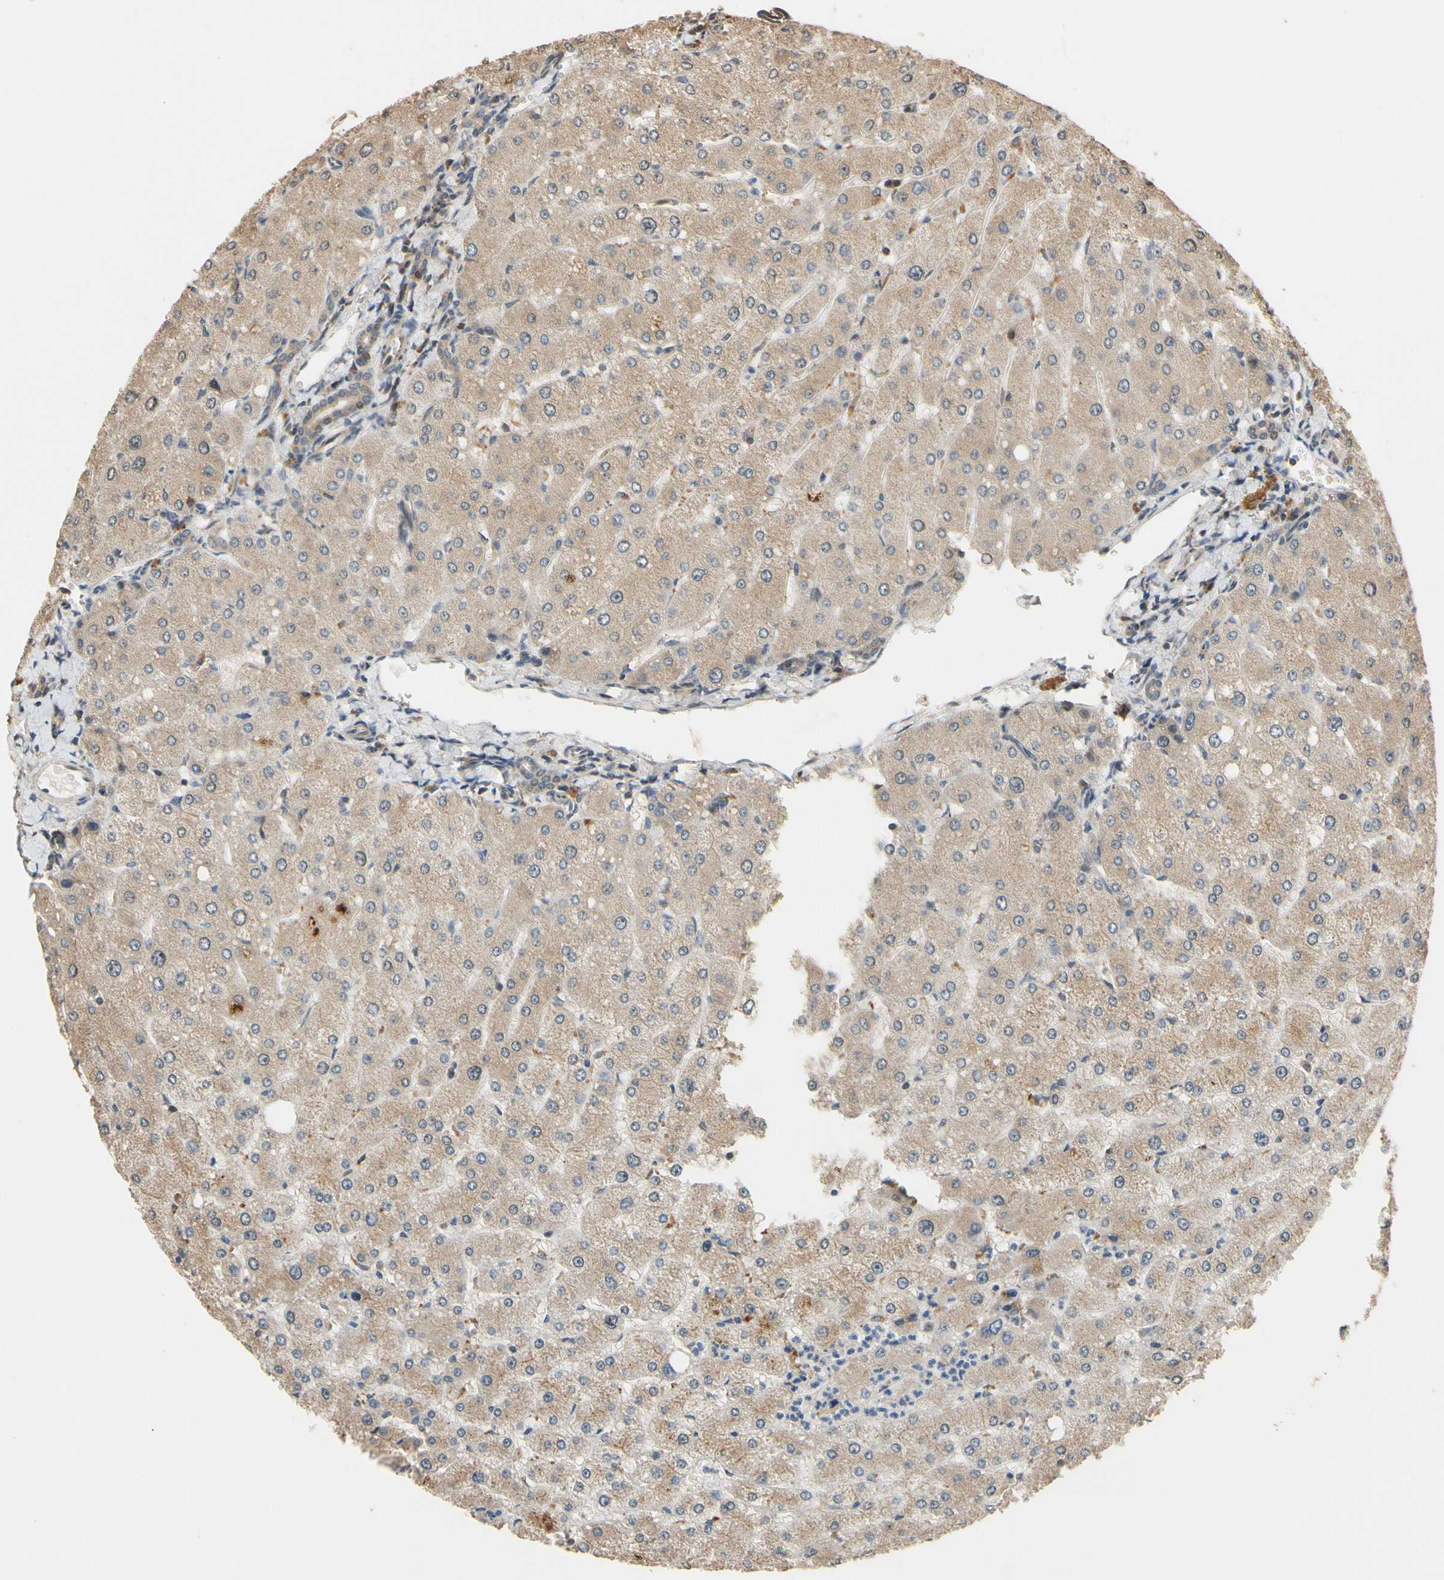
{"staining": {"intensity": "strong", "quantity": ">75%", "location": "cytoplasmic/membranous"}, "tissue": "liver", "cell_type": "Cholangiocytes", "image_type": "normal", "snomed": [{"axis": "morphology", "description": "Normal tissue, NOS"}, {"axis": "topography", "description": "Liver"}], "caption": "The micrograph shows a brown stain indicating the presence of a protein in the cytoplasmic/membranous of cholangiocytes in liver. Ihc stains the protein of interest in brown and the nuclei are stained blue.", "gene": "TMEM230", "patient": {"sex": "male", "age": 55}}